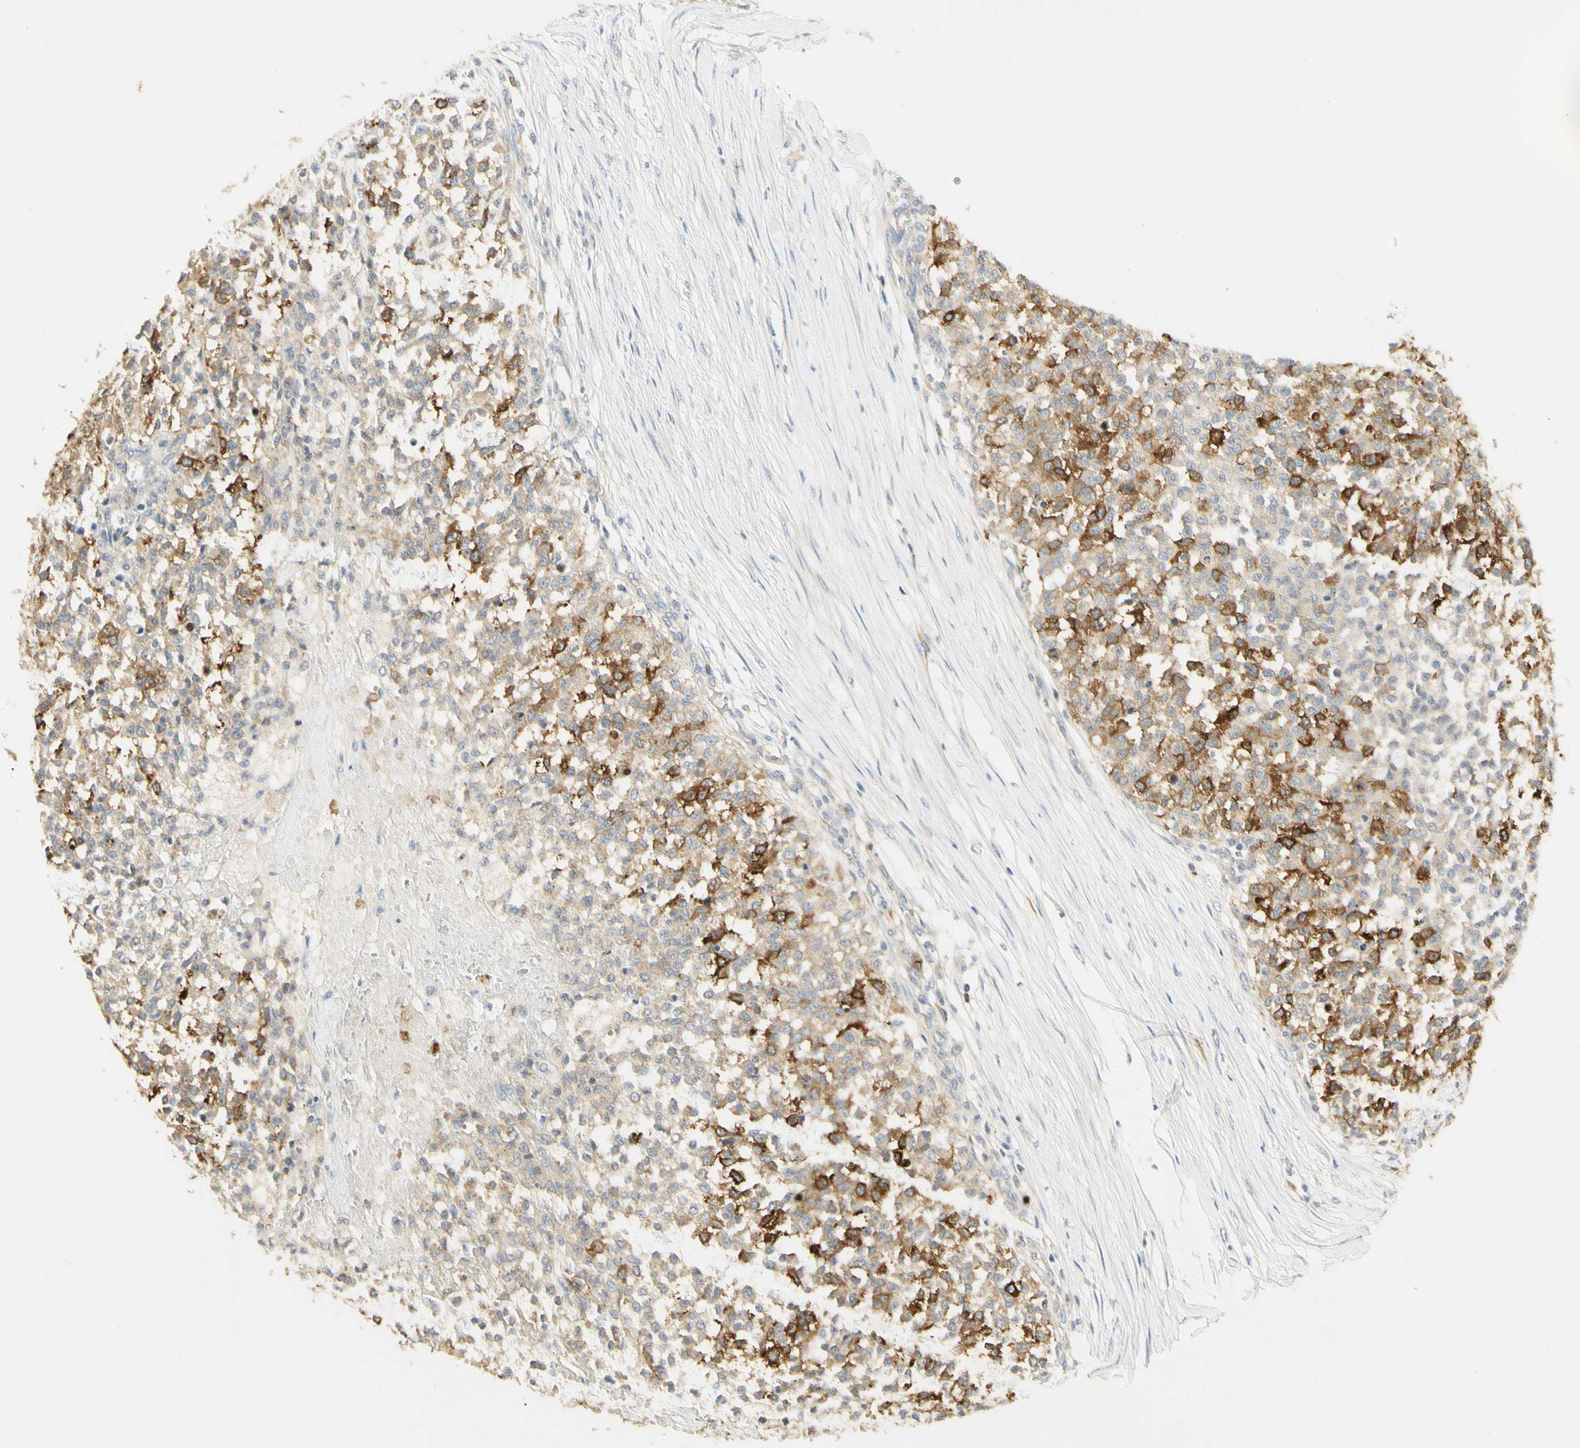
{"staining": {"intensity": "strong", "quantity": "25%-75%", "location": "cytoplasmic/membranous"}, "tissue": "testis cancer", "cell_type": "Tumor cells", "image_type": "cancer", "snomed": [{"axis": "morphology", "description": "Seminoma, NOS"}, {"axis": "topography", "description": "Testis"}], "caption": "Tumor cells reveal high levels of strong cytoplasmic/membranous positivity in approximately 25%-75% of cells in seminoma (testis).", "gene": "KIF11", "patient": {"sex": "male", "age": 59}}